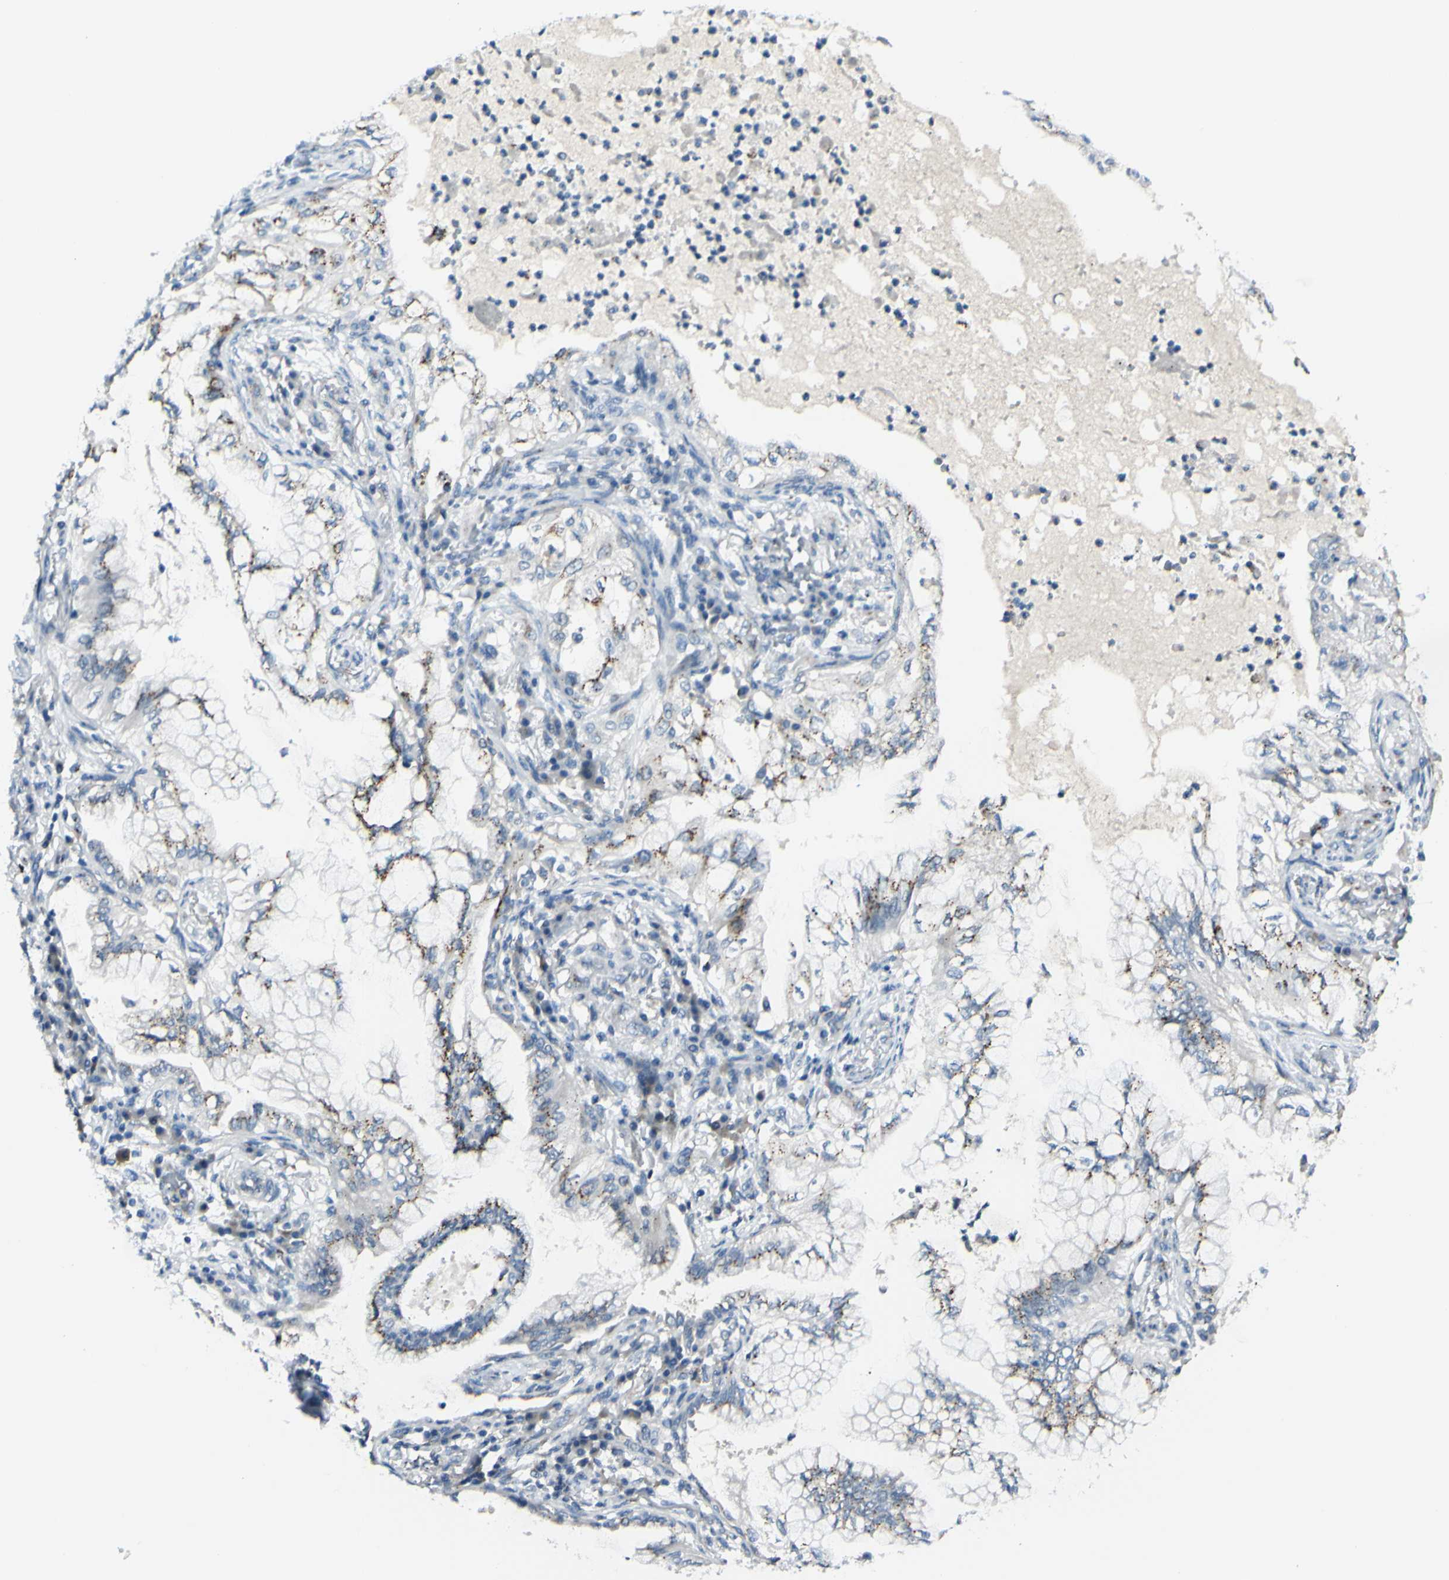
{"staining": {"intensity": "weak", "quantity": ">75%", "location": "cytoplasmic/membranous"}, "tissue": "lung cancer", "cell_type": "Tumor cells", "image_type": "cancer", "snomed": [{"axis": "morphology", "description": "Adenocarcinoma, NOS"}, {"axis": "topography", "description": "Lung"}], "caption": "This is a micrograph of immunohistochemistry staining of lung adenocarcinoma, which shows weak positivity in the cytoplasmic/membranous of tumor cells.", "gene": "B4GALT1", "patient": {"sex": "female", "age": 70}}